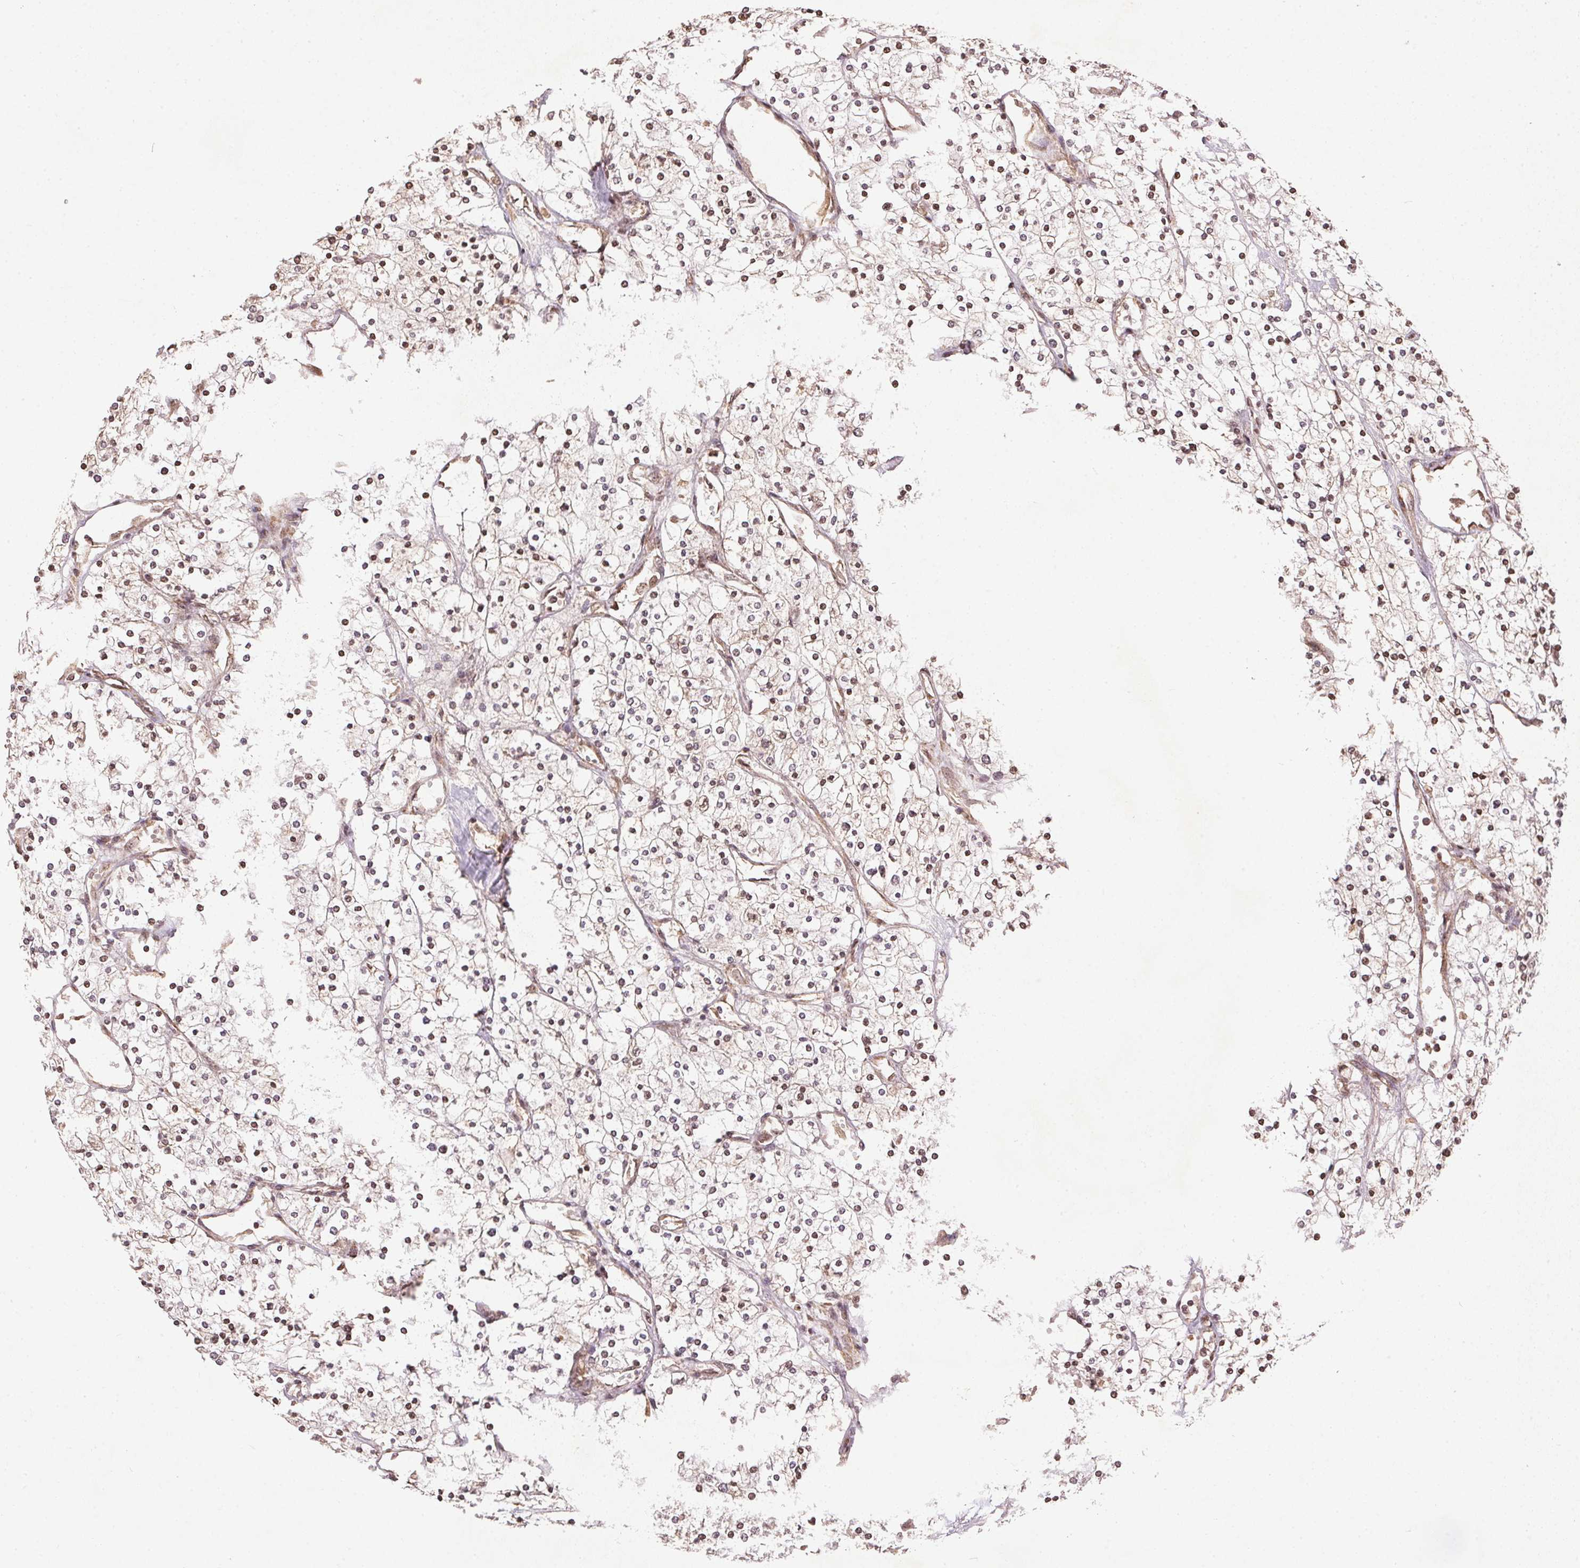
{"staining": {"intensity": "weak", "quantity": "25%-75%", "location": "cytoplasmic/membranous"}, "tissue": "renal cancer", "cell_type": "Tumor cells", "image_type": "cancer", "snomed": [{"axis": "morphology", "description": "Adenocarcinoma, NOS"}, {"axis": "topography", "description": "Kidney"}], "caption": "Immunohistochemistry (IHC) image of human renal cancer (adenocarcinoma) stained for a protein (brown), which reveals low levels of weak cytoplasmic/membranous expression in approximately 25%-75% of tumor cells.", "gene": "SPRED2", "patient": {"sex": "male", "age": 80}}